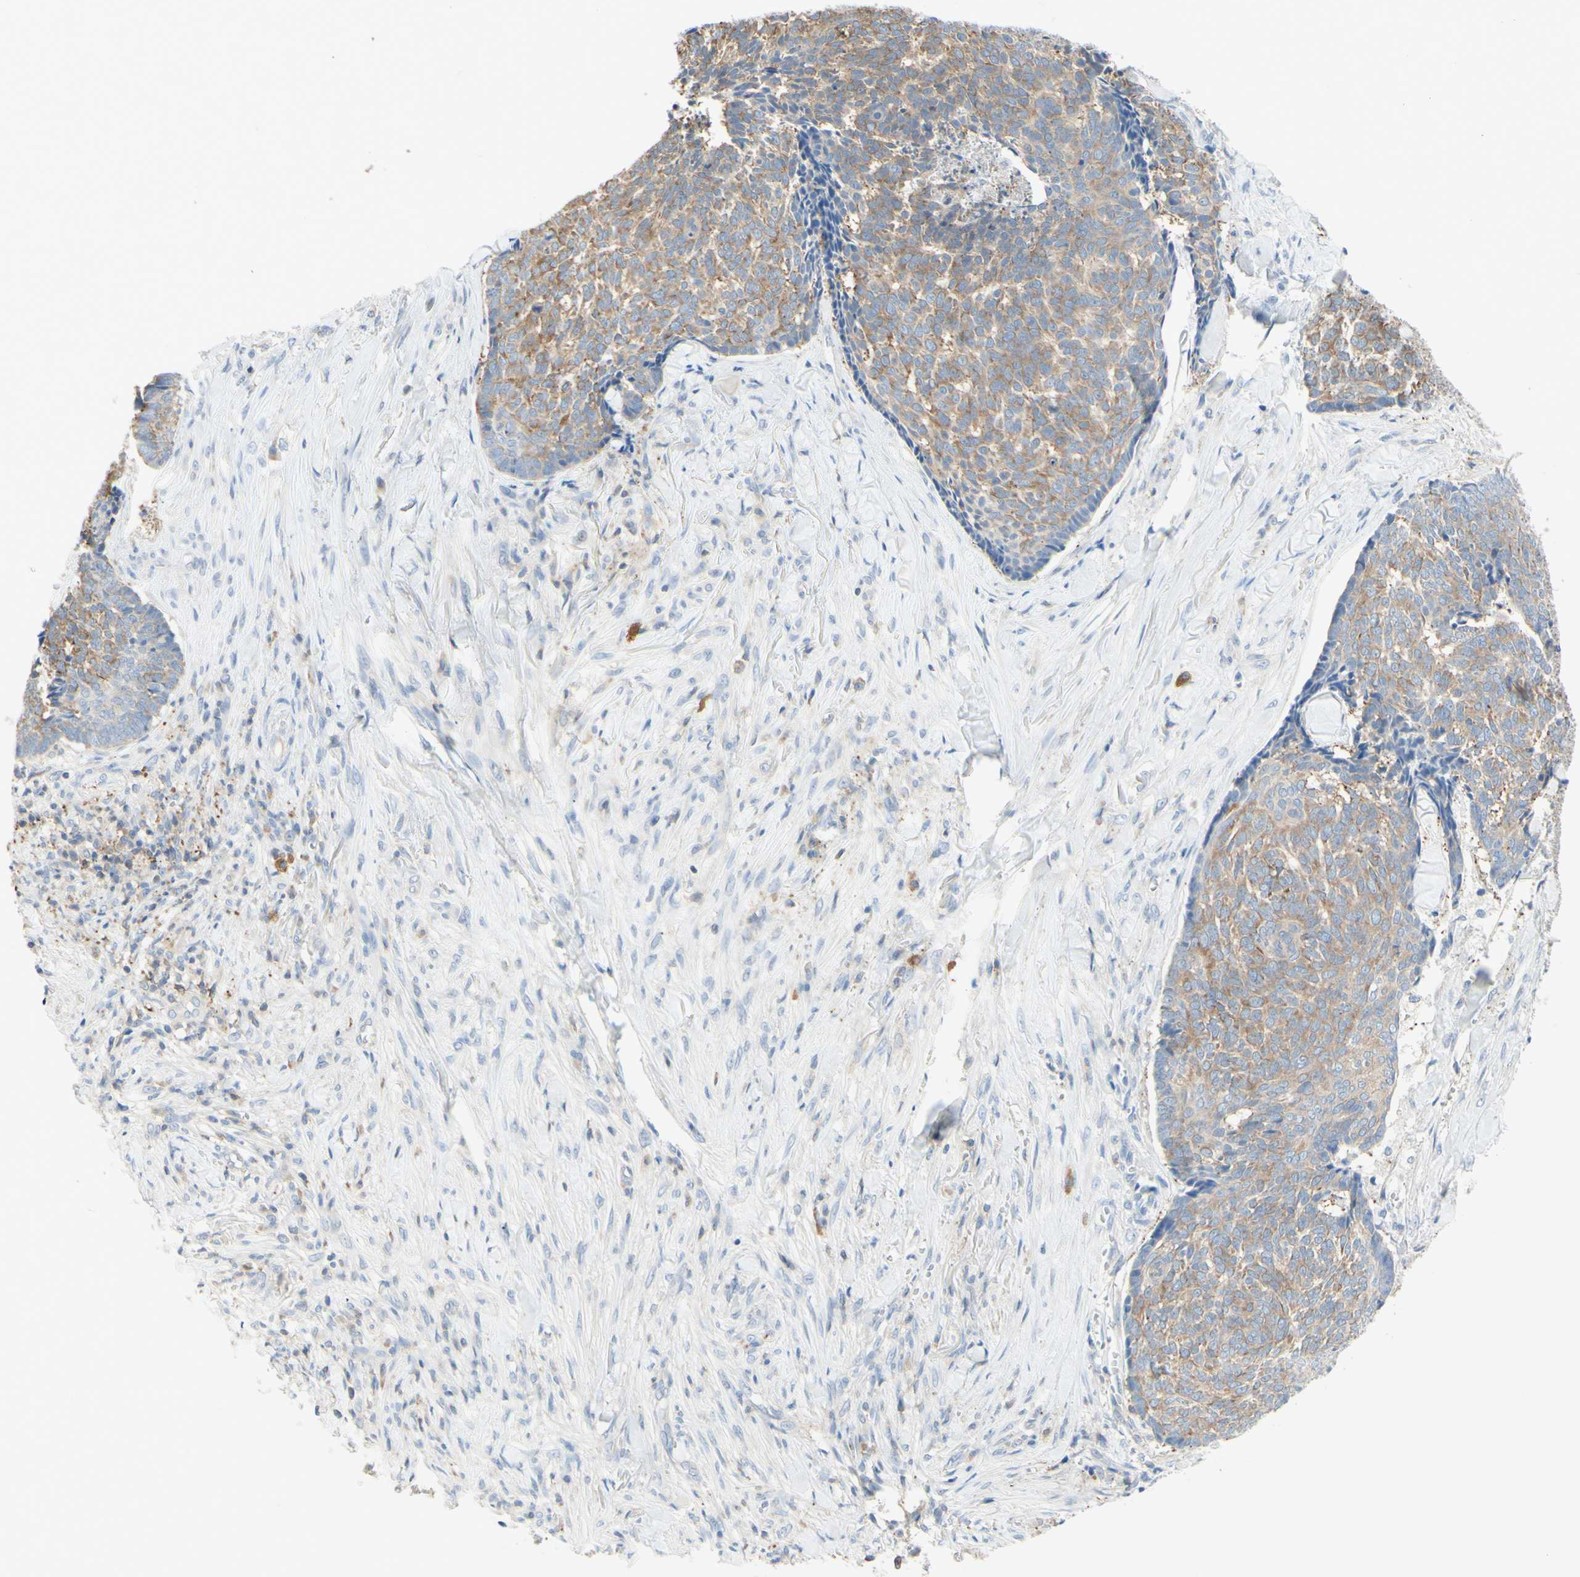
{"staining": {"intensity": "moderate", "quantity": ">75%", "location": "cytoplasmic/membranous"}, "tissue": "skin cancer", "cell_type": "Tumor cells", "image_type": "cancer", "snomed": [{"axis": "morphology", "description": "Basal cell carcinoma"}, {"axis": "topography", "description": "Skin"}], "caption": "A brown stain shows moderate cytoplasmic/membranous expression of a protein in basal cell carcinoma (skin) tumor cells. (DAB (3,3'-diaminobenzidine) IHC with brightfield microscopy, high magnification).", "gene": "MTM1", "patient": {"sex": "male", "age": 84}}